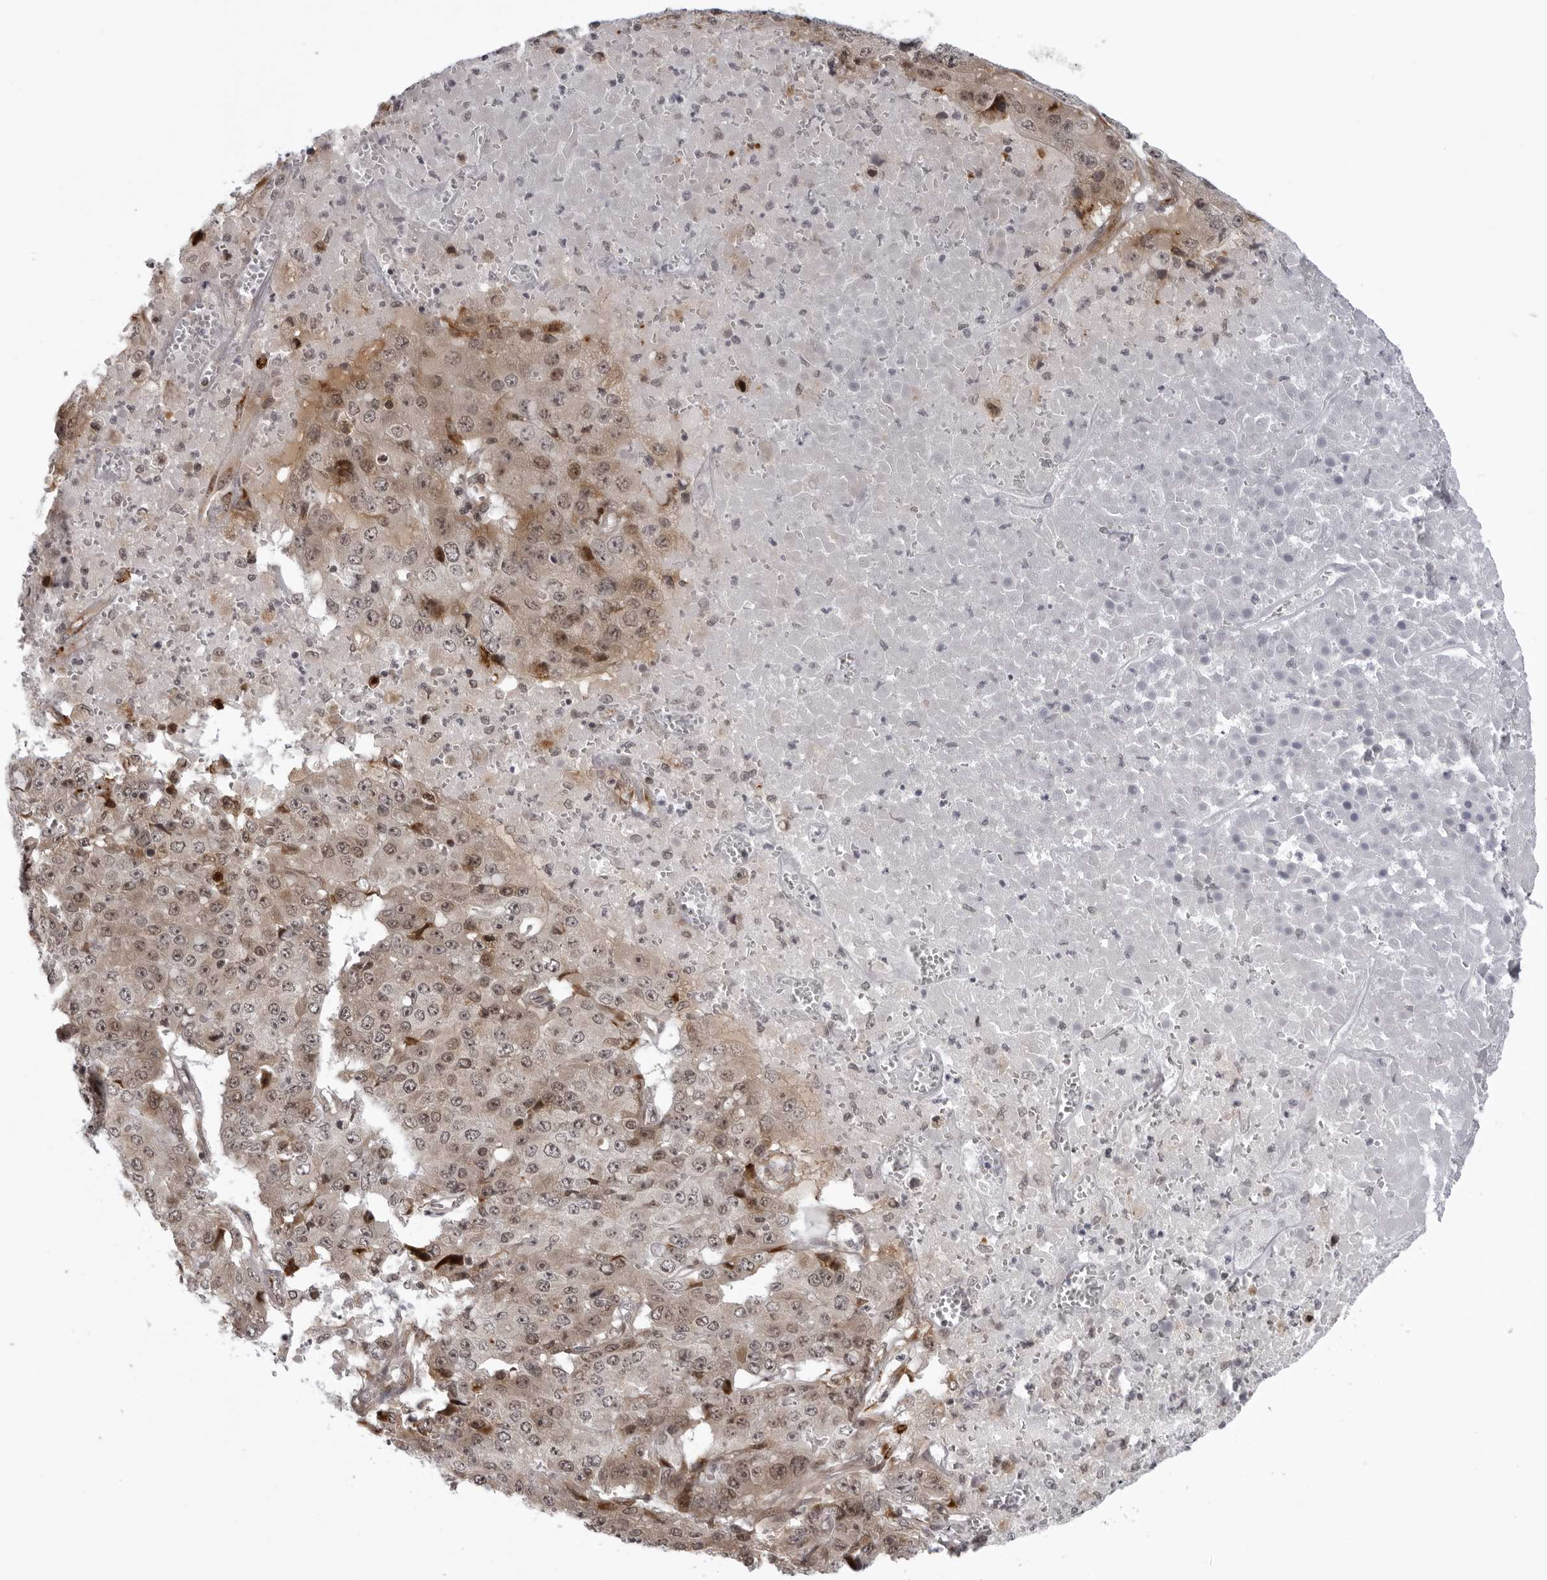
{"staining": {"intensity": "moderate", "quantity": "25%-75%", "location": "cytoplasmic/membranous"}, "tissue": "pancreatic cancer", "cell_type": "Tumor cells", "image_type": "cancer", "snomed": [{"axis": "morphology", "description": "Adenocarcinoma, NOS"}, {"axis": "topography", "description": "Pancreas"}], "caption": "Immunohistochemistry (IHC) of pancreatic cancer (adenocarcinoma) demonstrates medium levels of moderate cytoplasmic/membranous positivity in approximately 25%-75% of tumor cells.", "gene": "GCSAML", "patient": {"sex": "male", "age": 50}}